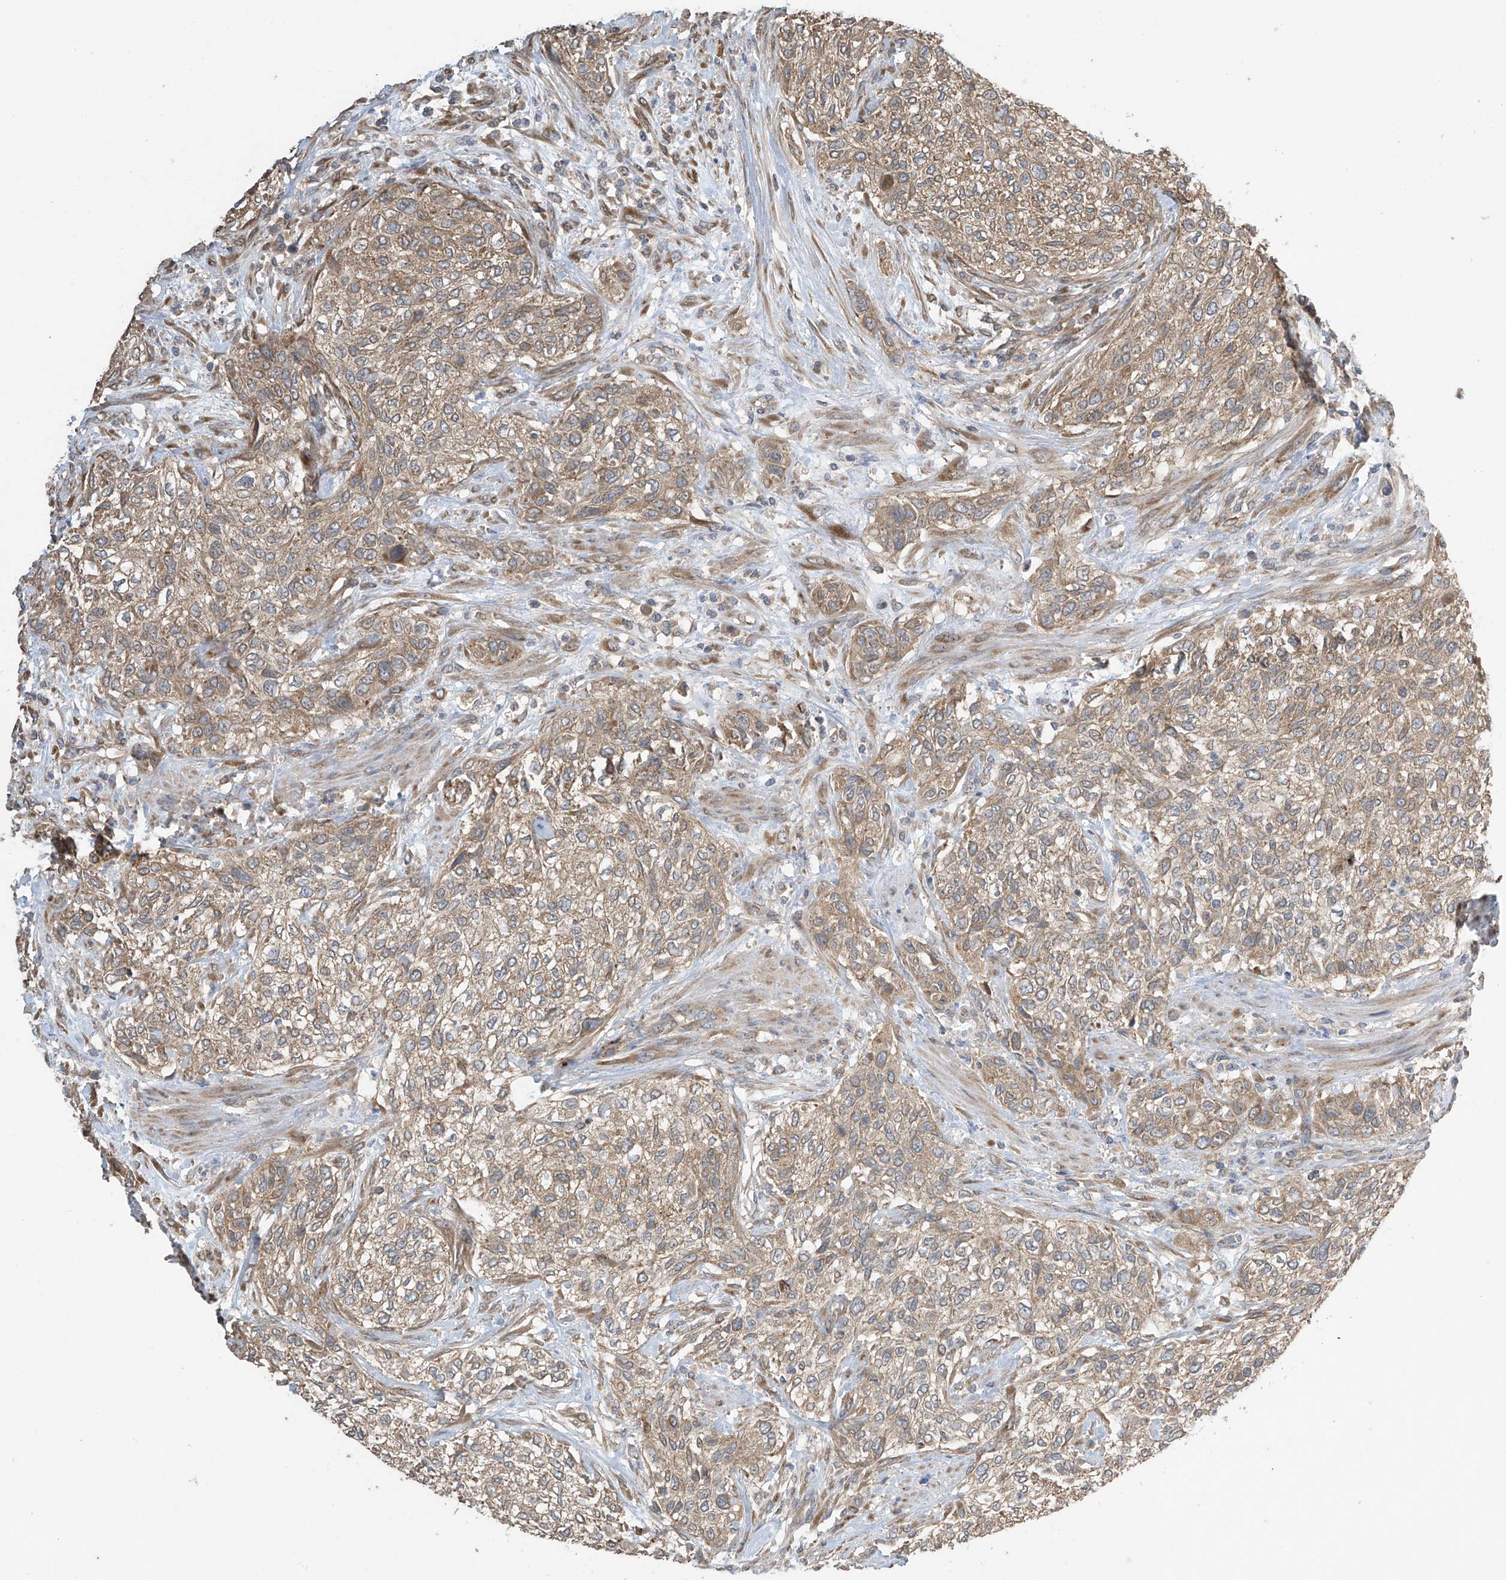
{"staining": {"intensity": "moderate", "quantity": ">75%", "location": "cytoplasmic/membranous"}, "tissue": "urothelial cancer", "cell_type": "Tumor cells", "image_type": "cancer", "snomed": [{"axis": "morphology", "description": "Urothelial carcinoma, High grade"}, {"axis": "topography", "description": "Urinary bladder"}], "caption": "Immunohistochemical staining of human urothelial cancer shows medium levels of moderate cytoplasmic/membranous staining in about >75% of tumor cells.", "gene": "PNPT1", "patient": {"sex": "male", "age": 35}}